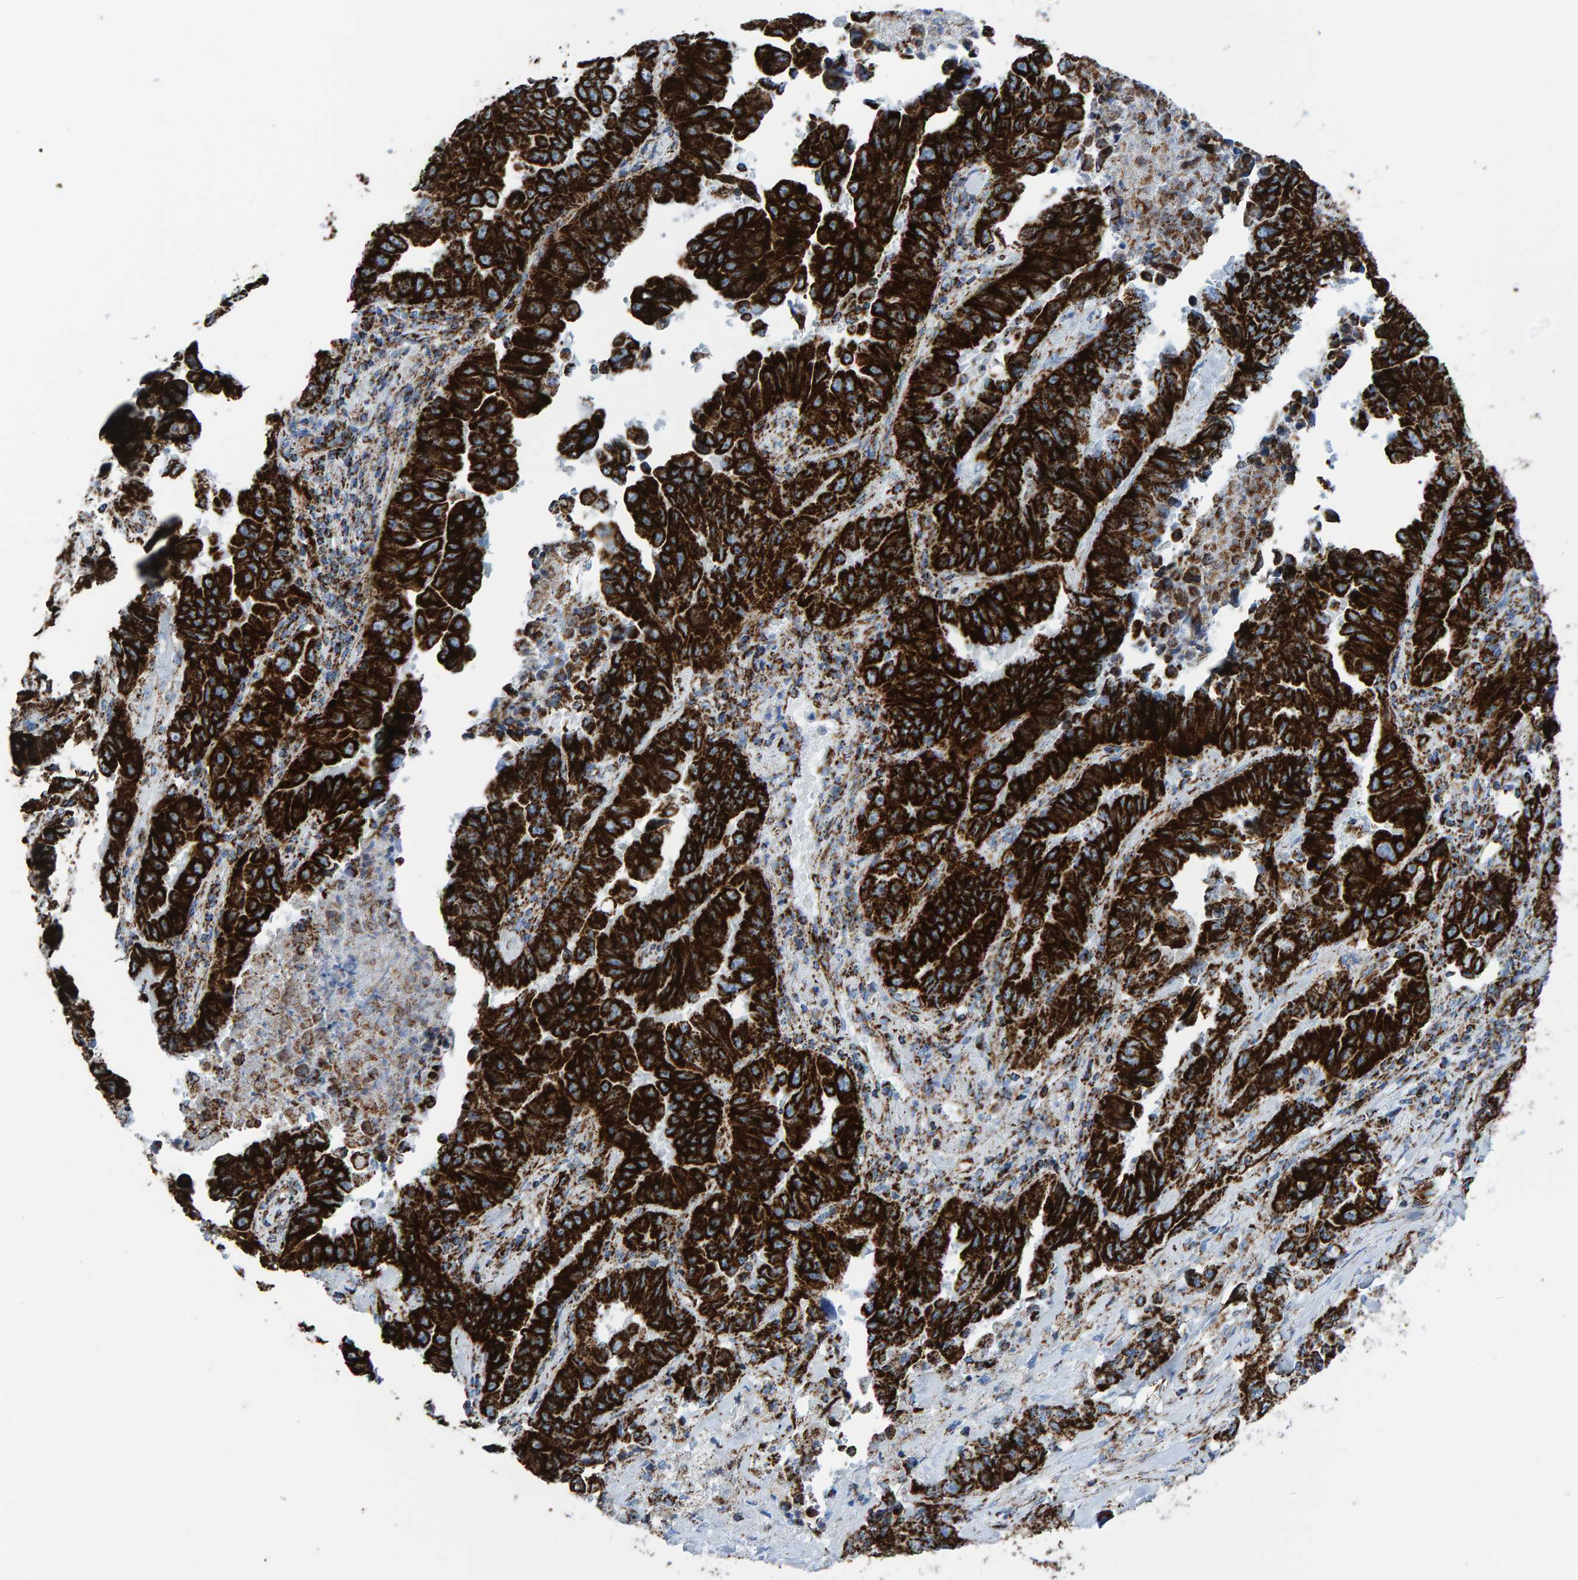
{"staining": {"intensity": "strong", "quantity": ">75%", "location": "cytoplasmic/membranous"}, "tissue": "lung cancer", "cell_type": "Tumor cells", "image_type": "cancer", "snomed": [{"axis": "morphology", "description": "Adenocarcinoma, NOS"}, {"axis": "topography", "description": "Lung"}], "caption": "An image showing strong cytoplasmic/membranous staining in approximately >75% of tumor cells in adenocarcinoma (lung), as visualized by brown immunohistochemical staining.", "gene": "ENSG00000262660", "patient": {"sex": "female", "age": 51}}